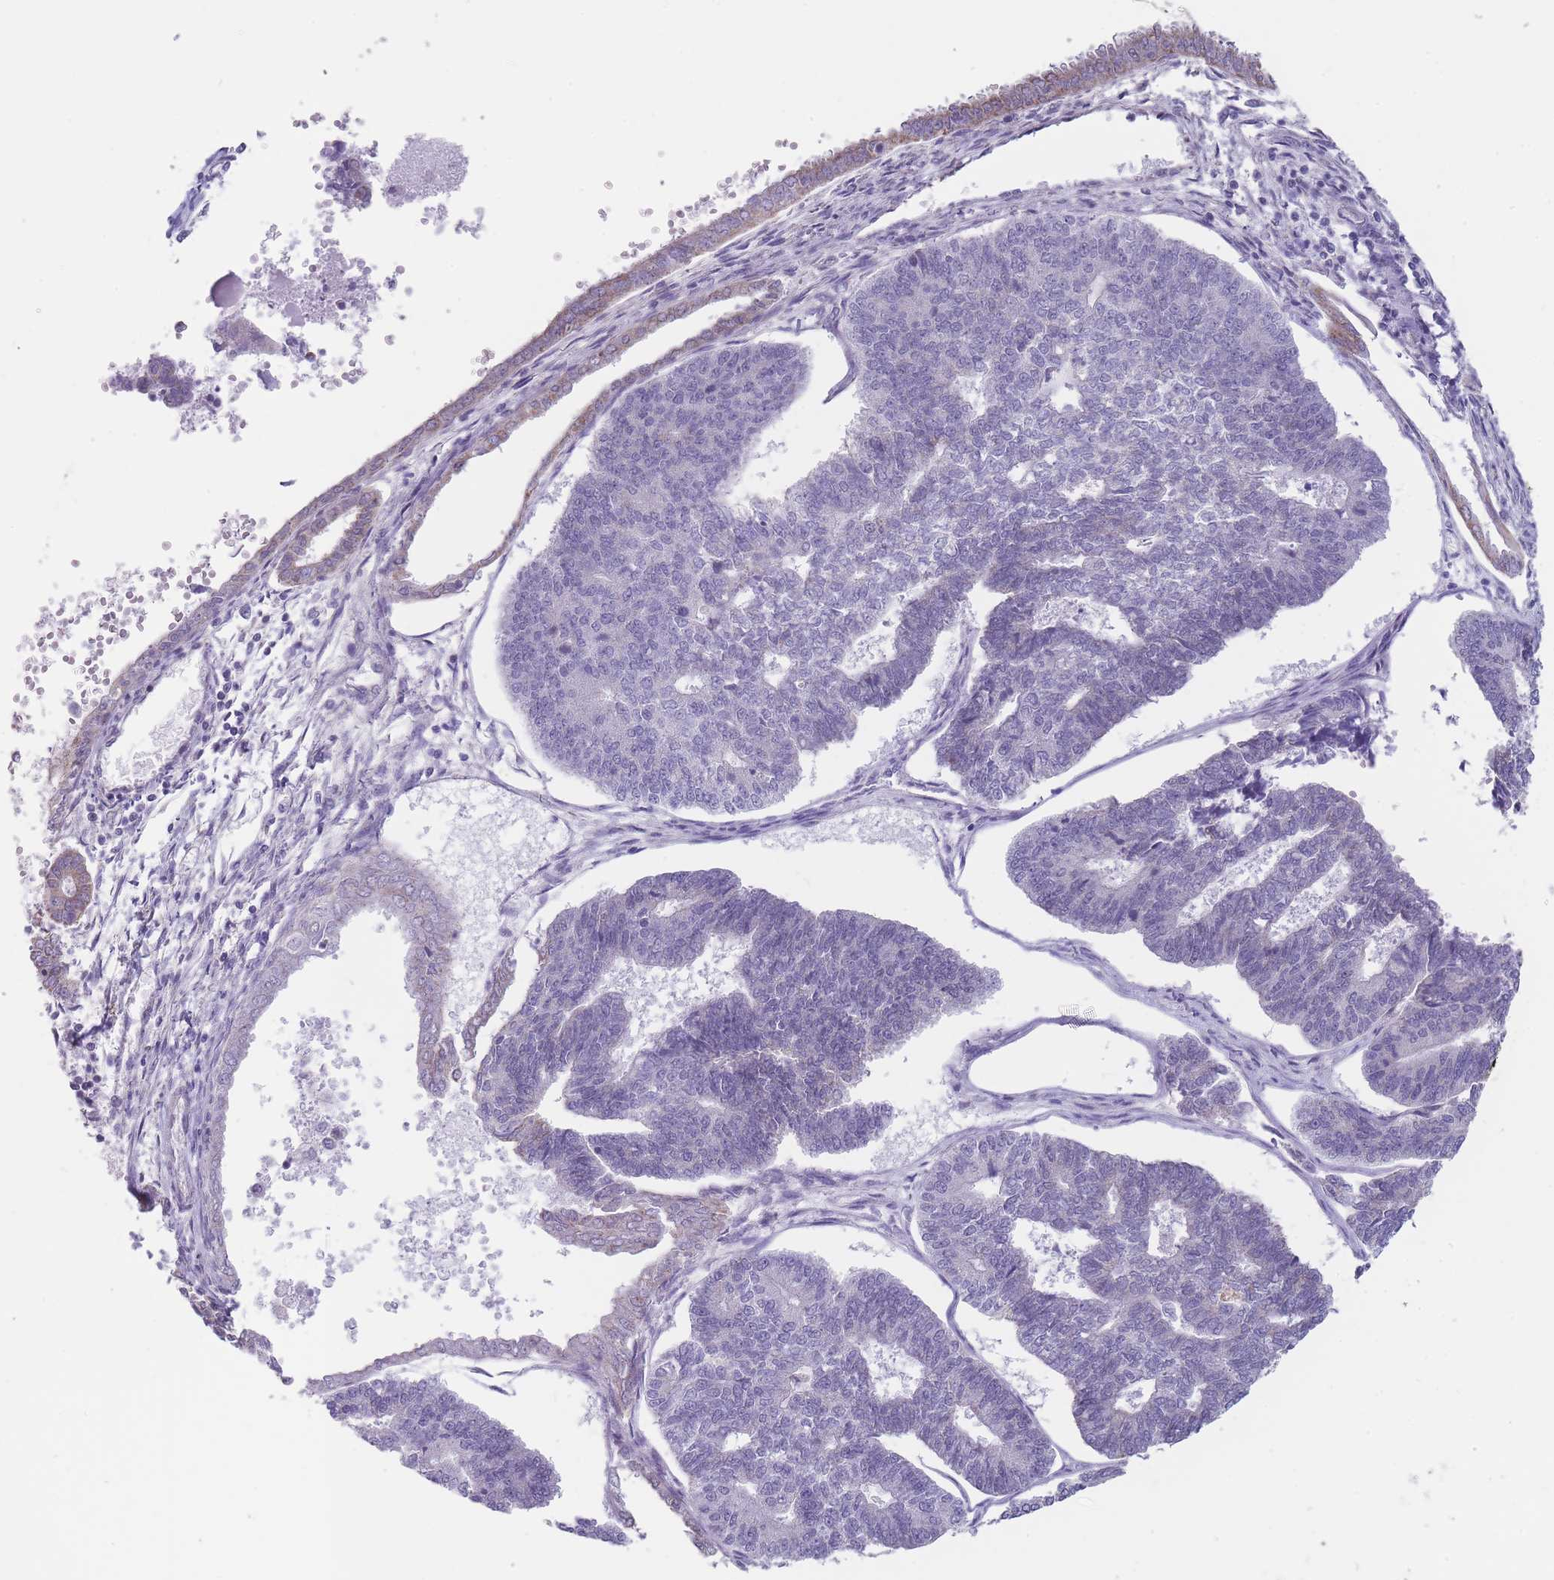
{"staining": {"intensity": "negative", "quantity": "none", "location": "none"}, "tissue": "endometrial cancer", "cell_type": "Tumor cells", "image_type": "cancer", "snomed": [{"axis": "morphology", "description": "Adenocarcinoma, NOS"}, {"axis": "topography", "description": "Endometrium"}], "caption": "Immunohistochemistry (IHC) image of neoplastic tissue: human endometrial cancer (adenocarcinoma) stained with DAB shows no significant protein expression in tumor cells. (DAB immunohistochemistry (IHC), high magnification).", "gene": "ZBTB24", "patient": {"sex": "female", "age": 70}}